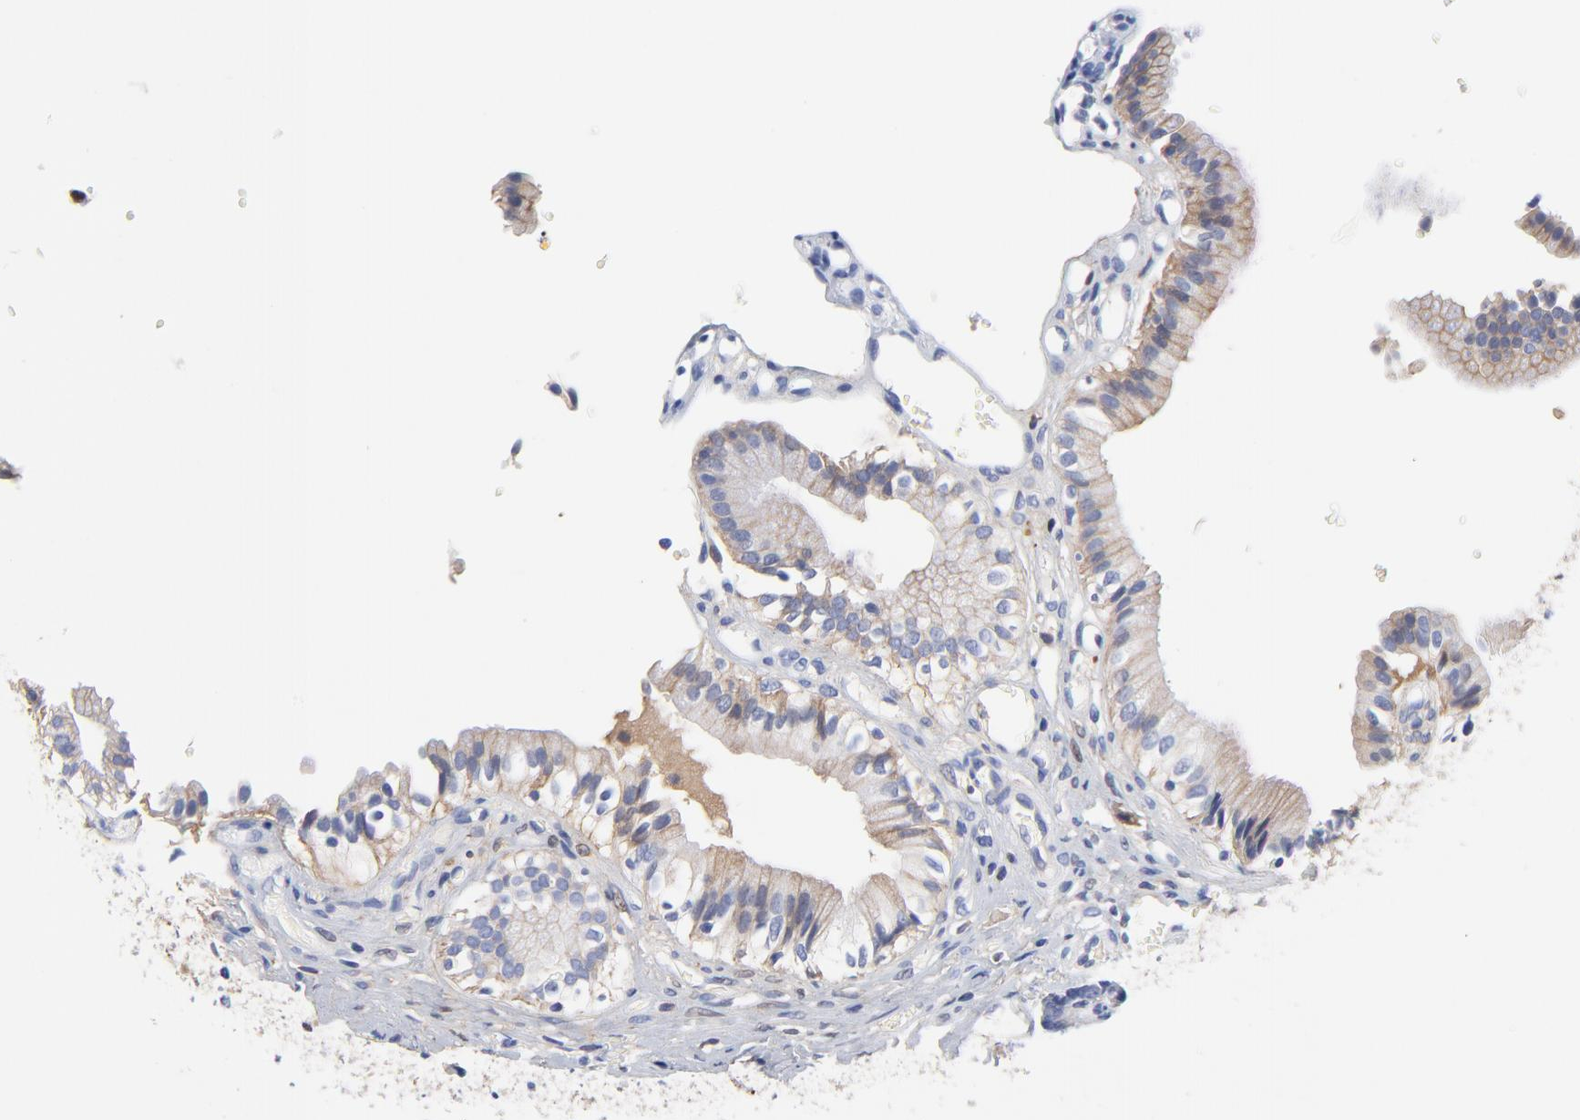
{"staining": {"intensity": "weak", "quantity": "25%-75%", "location": "cytoplasmic/membranous"}, "tissue": "gallbladder", "cell_type": "Glandular cells", "image_type": "normal", "snomed": [{"axis": "morphology", "description": "Normal tissue, NOS"}, {"axis": "topography", "description": "Gallbladder"}], "caption": "This histopathology image demonstrates unremarkable gallbladder stained with IHC to label a protein in brown. The cytoplasmic/membranous of glandular cells show weak positivity for the protein. Nuclei are counter-stained blue.", "gene": "IGLV3", "patient": {"sex": "male", "age": 65}}